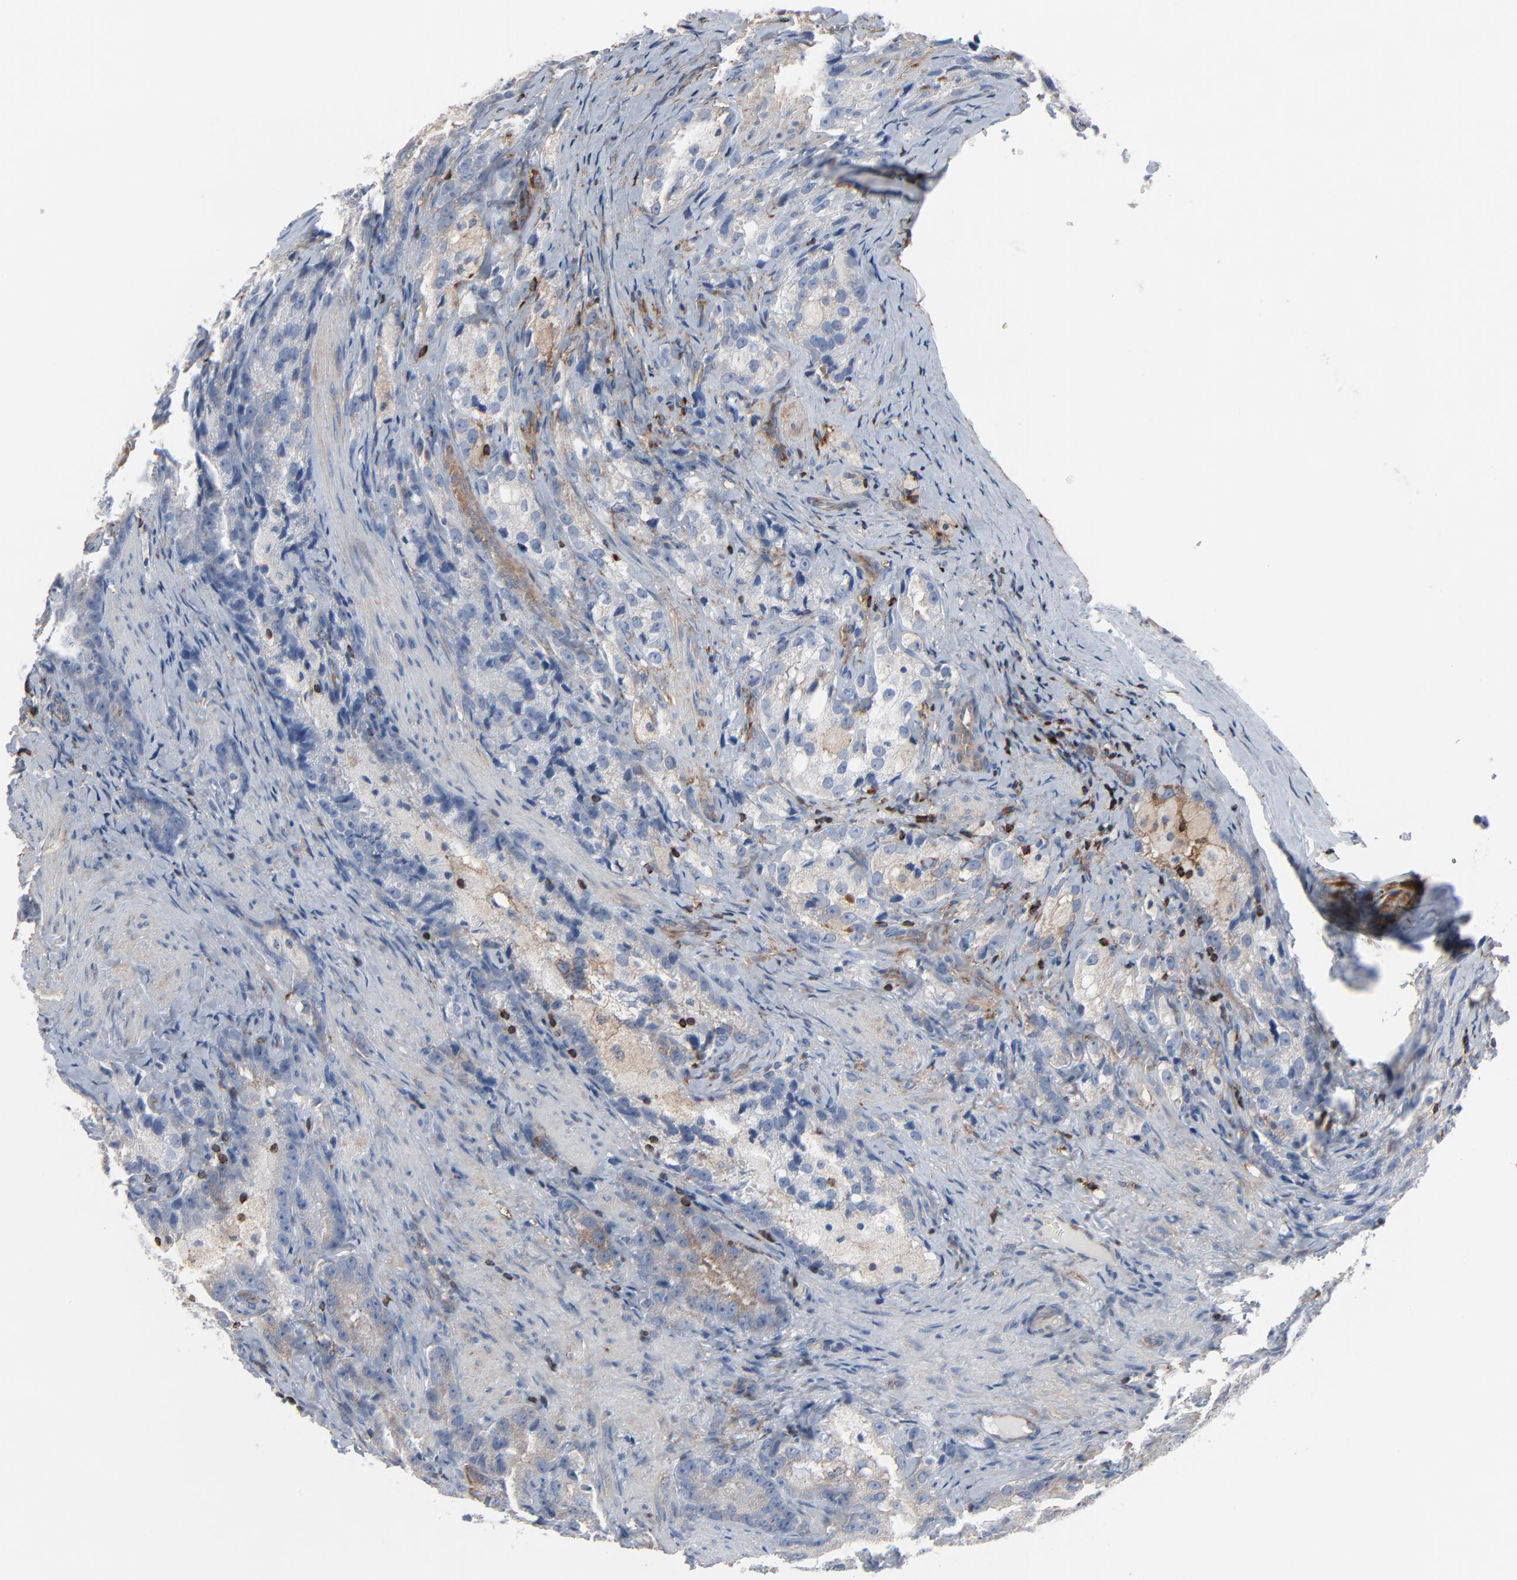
{"staining": {"intensity": "weak", "quantity": "25%-75%", "location": "cytoplasmic/membranous"}, "tissue": "prostate cancer", "cell_type": "Tumor cells", "image_type": "cancer", "snomed": [{"axis": "morphology", "description": "Adenocarcinoma, High grade"}, {"axis": "topography", "description": "Prostate"}], "caption": "Immunohistochemical staining of human high-grade adenocarcinoma (prostate) exhibits low levels of weak cytoplasmic/membranous protein expression in about 25%-75% of tumor cells. Using DAB (brown) and hematoxylin (blue) stains, captured at high magnification using brightfield microscopy.", "gene": "OPTN", "patient": {"sex": "male", "age": 63}}